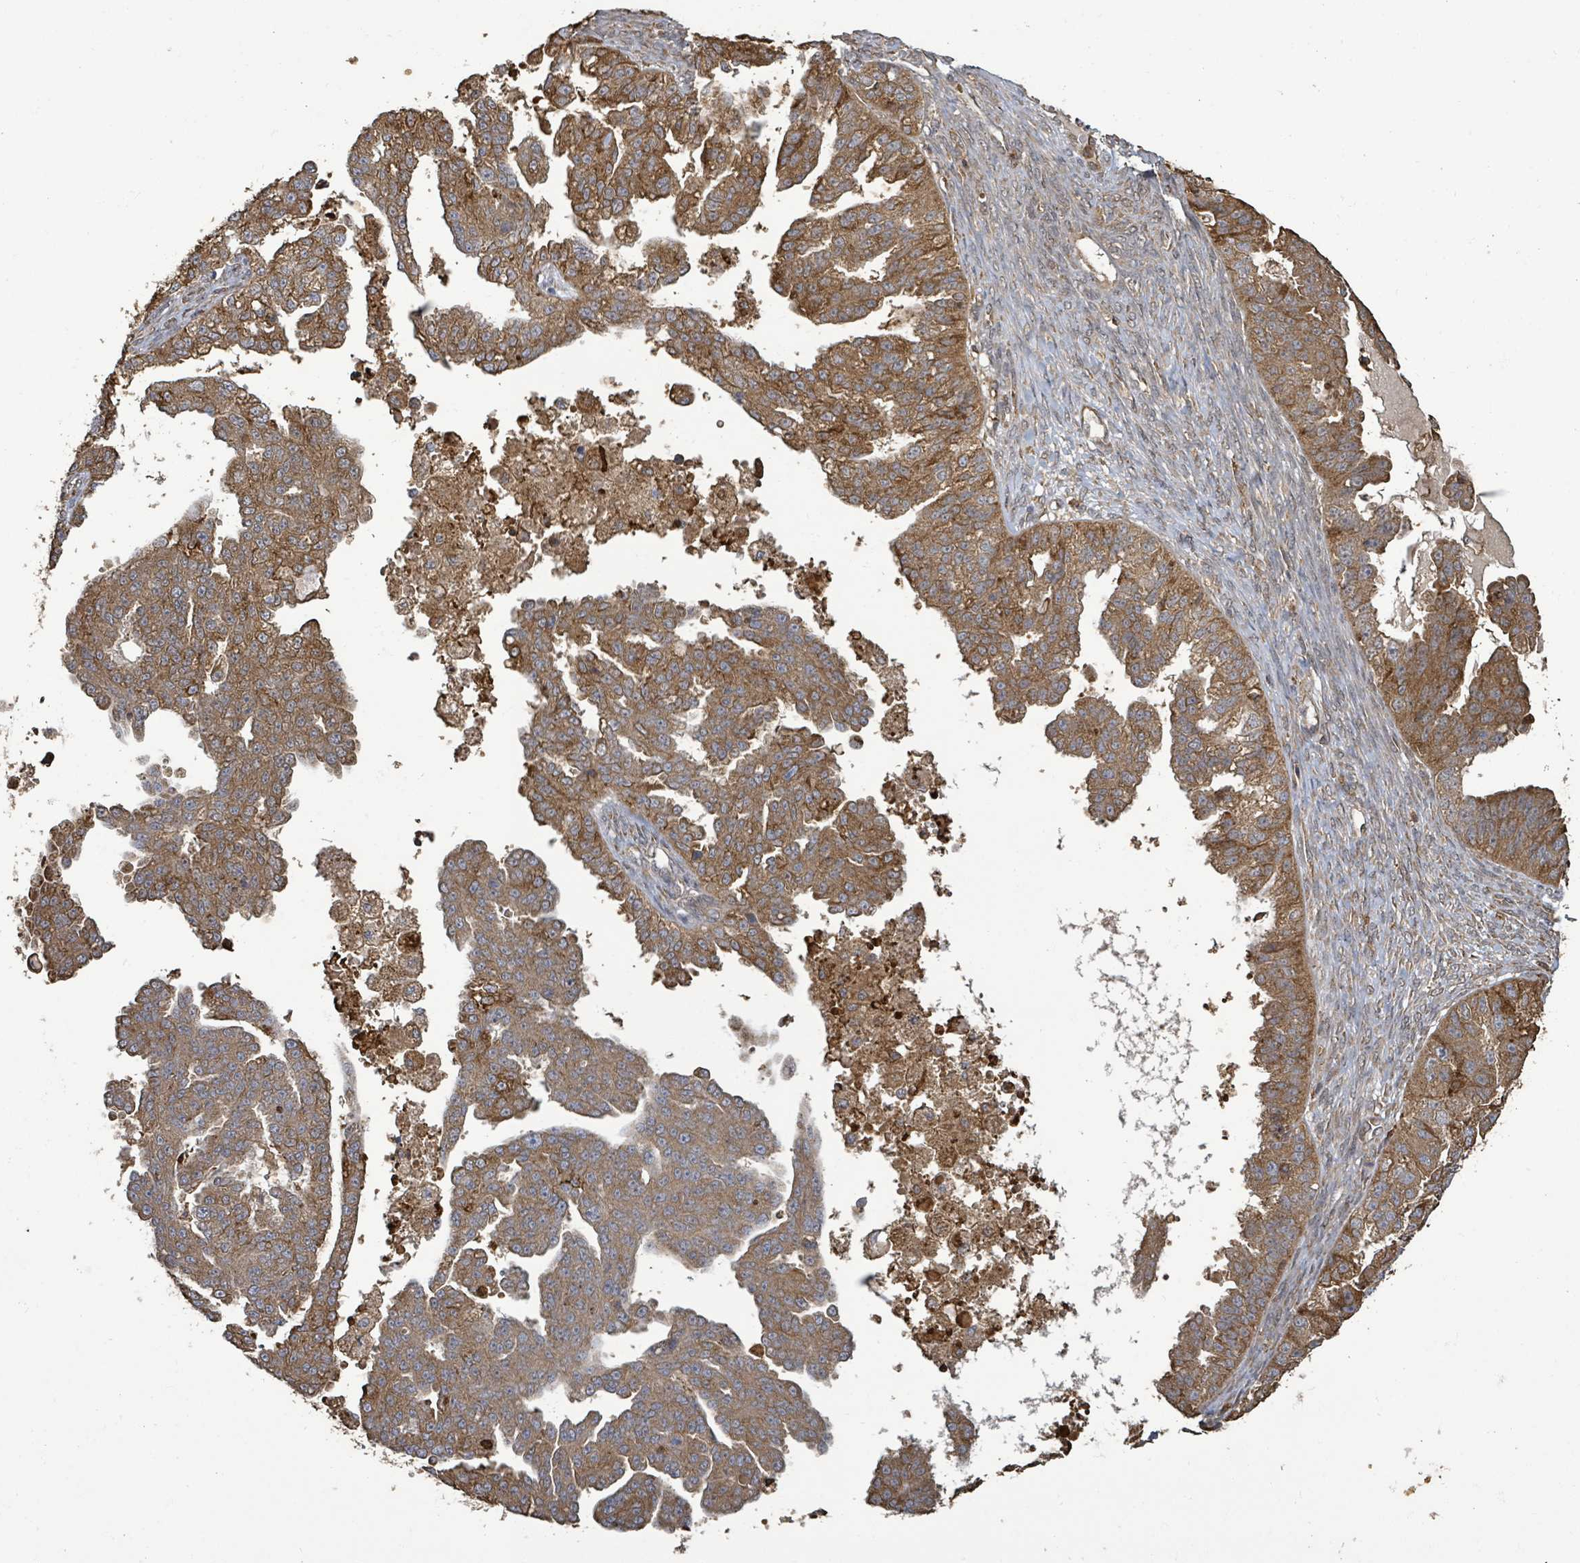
{"staining": {"intensity": "moderate", "quantity": ">75%", "location": "cytoplasmic/membranous"}, "tissue": "ovarian cancer", "cell_type": "Tumor cells", "image_type": "cancer", "snomed": [{"axis": "morphology", "description": "Cystadenocarcinoma, serous, NOS"}, {"axis": "topography", "description": "Ovary"}], "caption": "Serous cystadenocarcinoma (ovarian) stained with a protein marker displays moderate staining in tumor cells.", "gene": "ARPIN", "patient": {"sex": "female", "age": 58}}